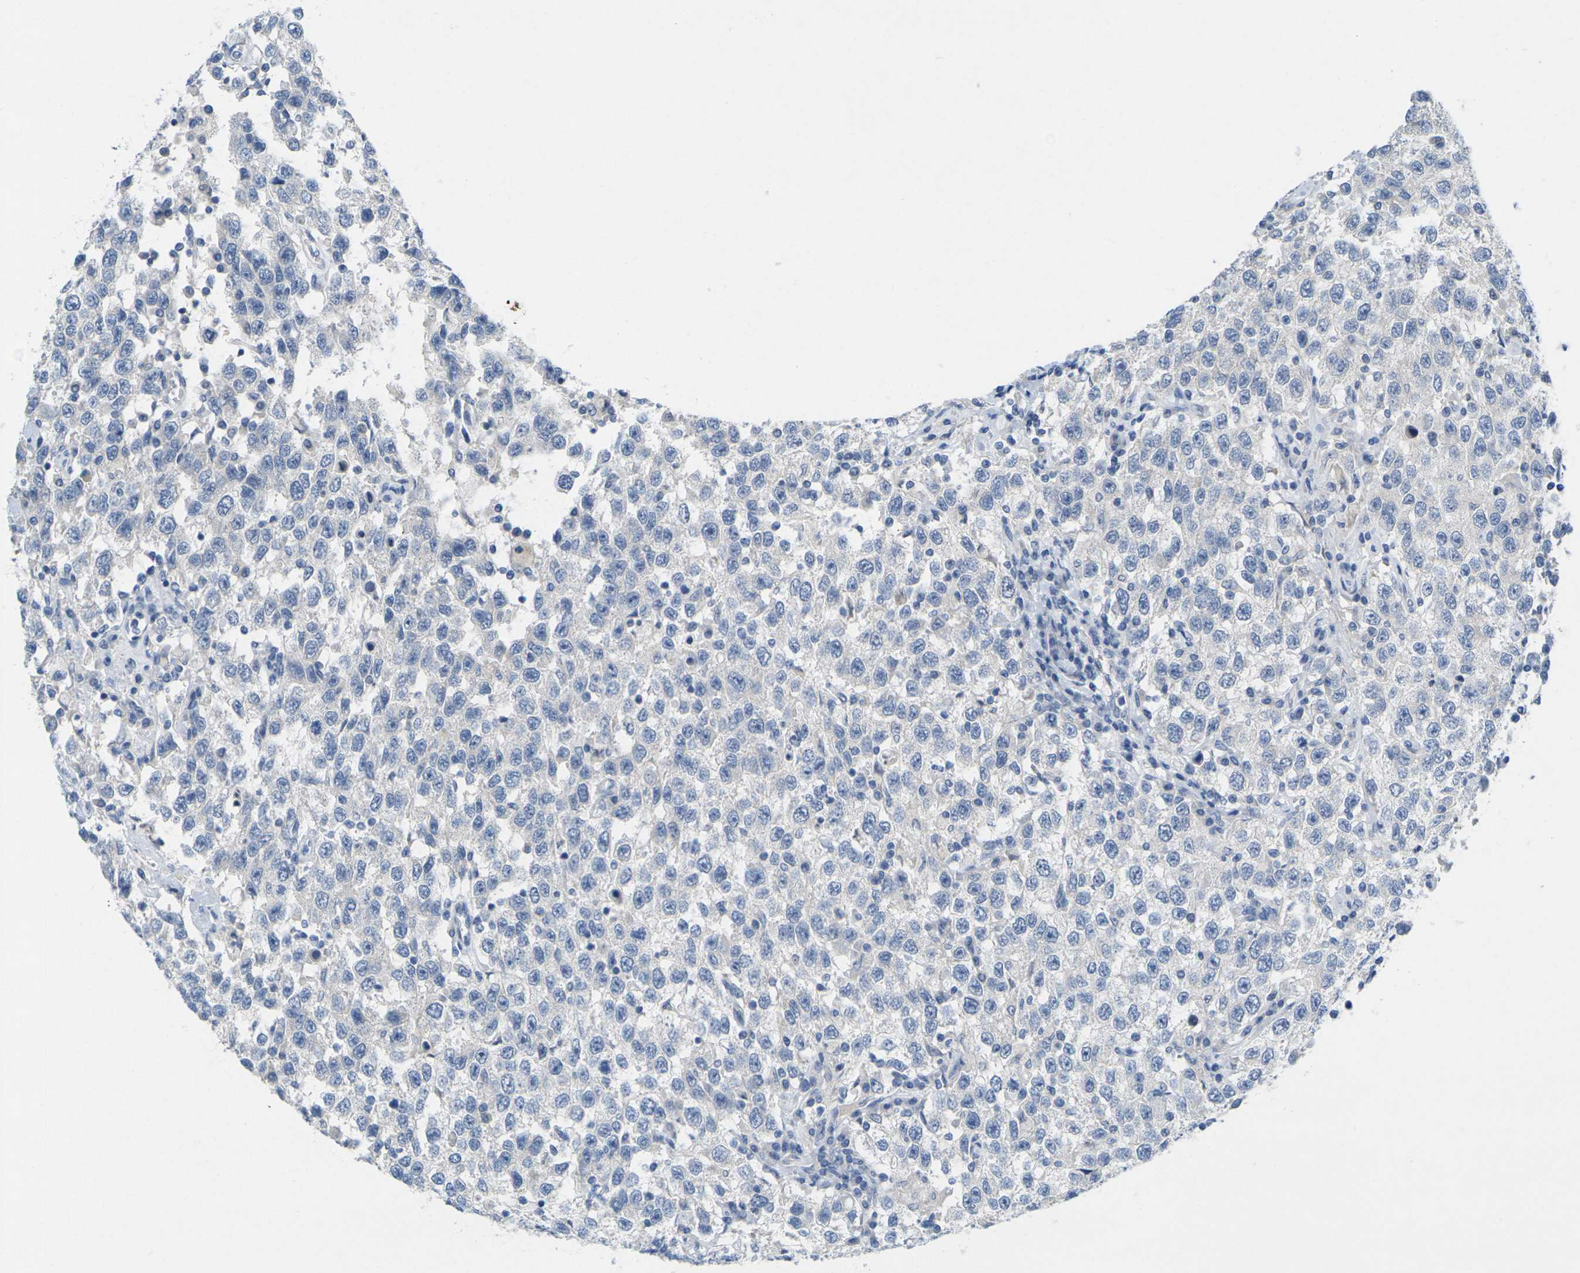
{"staining": {"intensity": "negative", "quantity": "none", "location": "none"}, "tissue": "testis cancer", "cell_type": "Tumor cells", "image_type": "cancer", "snomed": [{"axis": "morphology", "description": "Seminoma, NOS"}, {"axis": "topography", "description": "Testis"}], "caption": "Immunohistochemistry (IHC) photomicrograph of neoplastic tissue: seminoma (testis) stained with DAB shows no significant protein expression in tumor cells.", "gene": "TNNI3", "patient": {"sex": "male", "age": 41}}